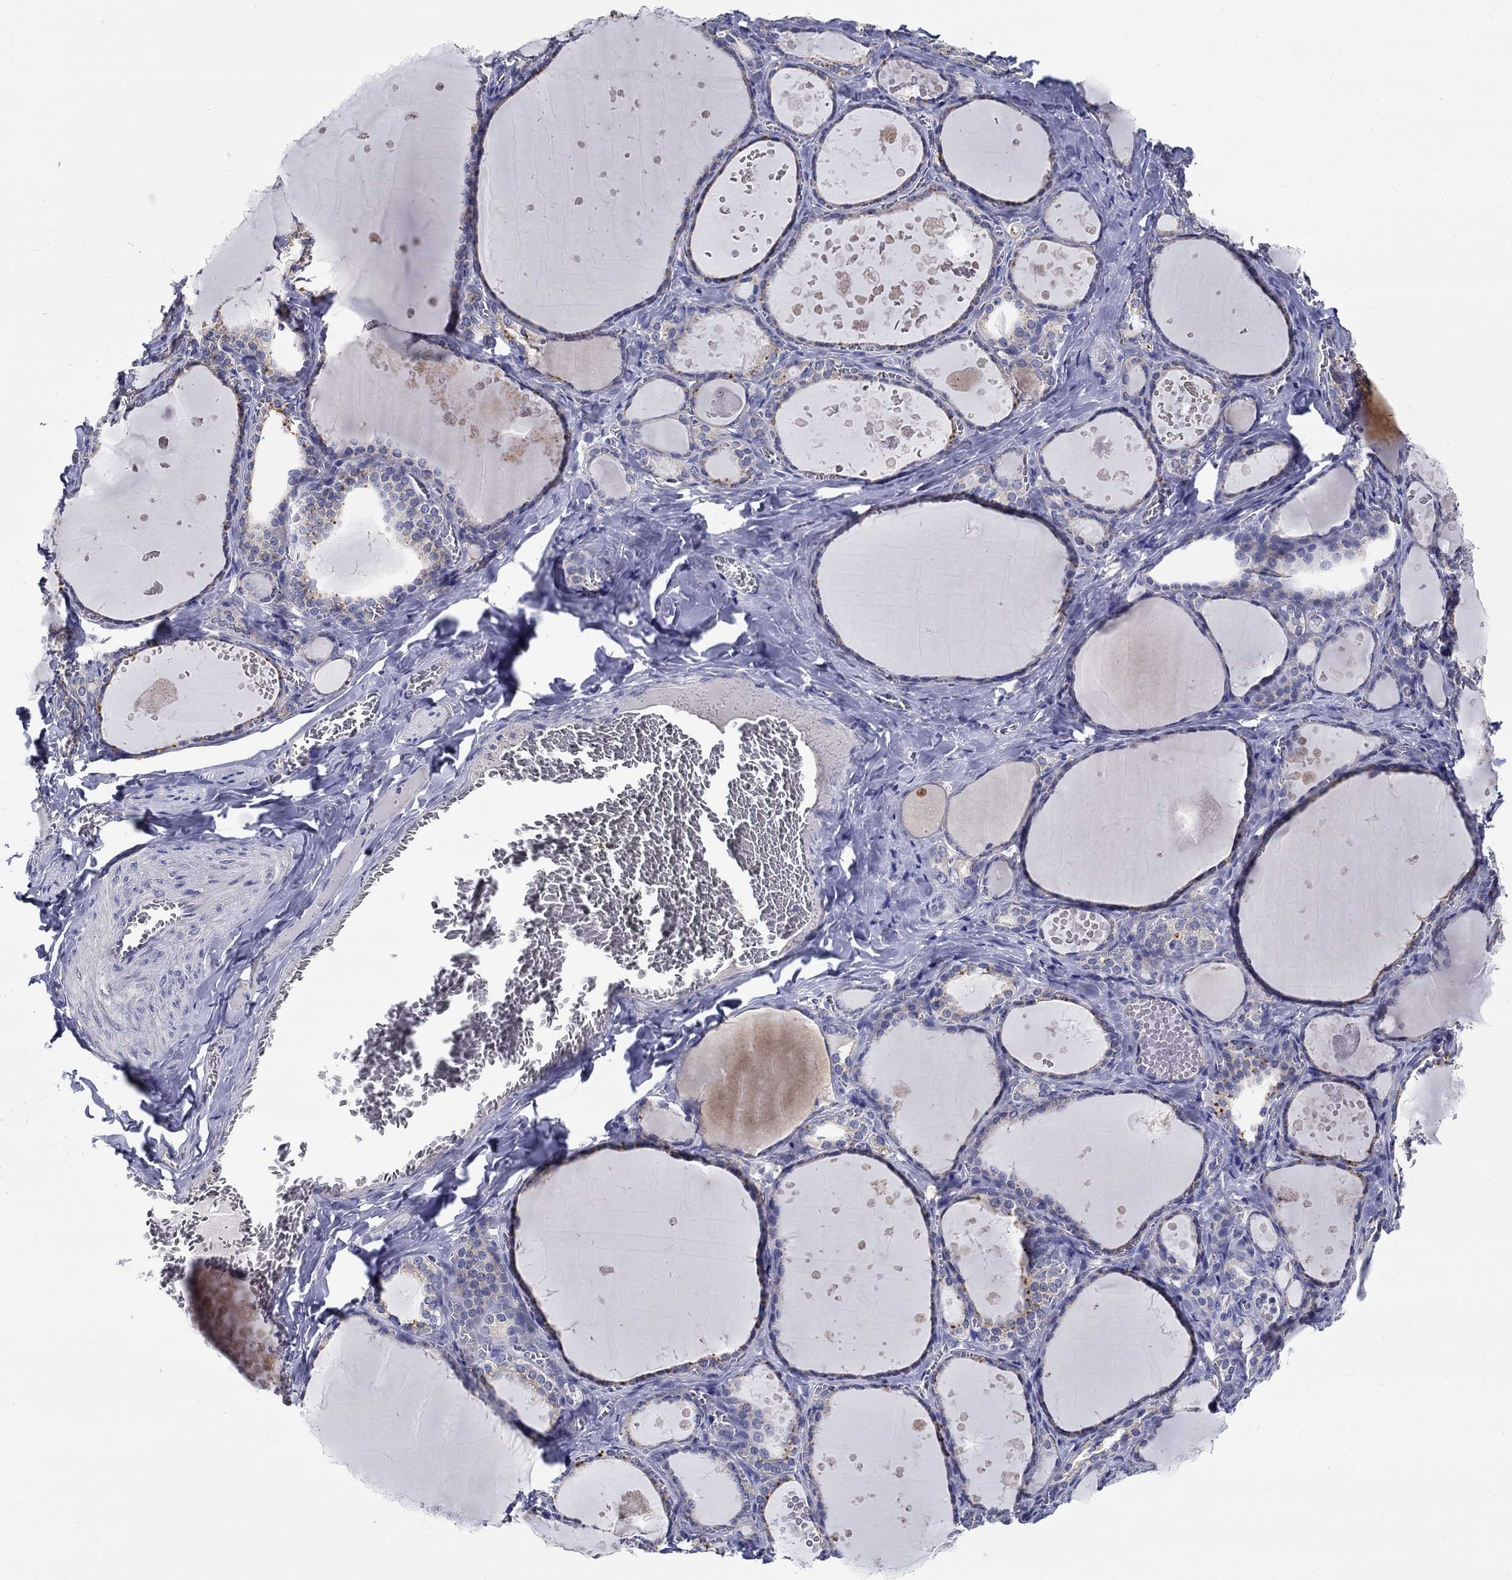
{"staining": {"intensity": "weak", "quantity": "25%-75%", "location": "cytoplasmic/membranous"}, "tissue": "thyroid gland", "cell_type": "Glandular cells", "image_type": "normal", "snomed": [{"axis": "morphology", "description": "Normal tissue, NOS"}, {"axis": "topography", "description": "Thyroid gland"}], "caption": "This micrograph demonstrates normal thyroid gland stained with immunohistochemistry to label a protein in brown. The cytoplasmic/membranous of glandular cells show weak positivity for the protein. Nuclei are counter-stained blue.", "gene": "CHIT1", "patient": {"sex": "female", "age": 56}}